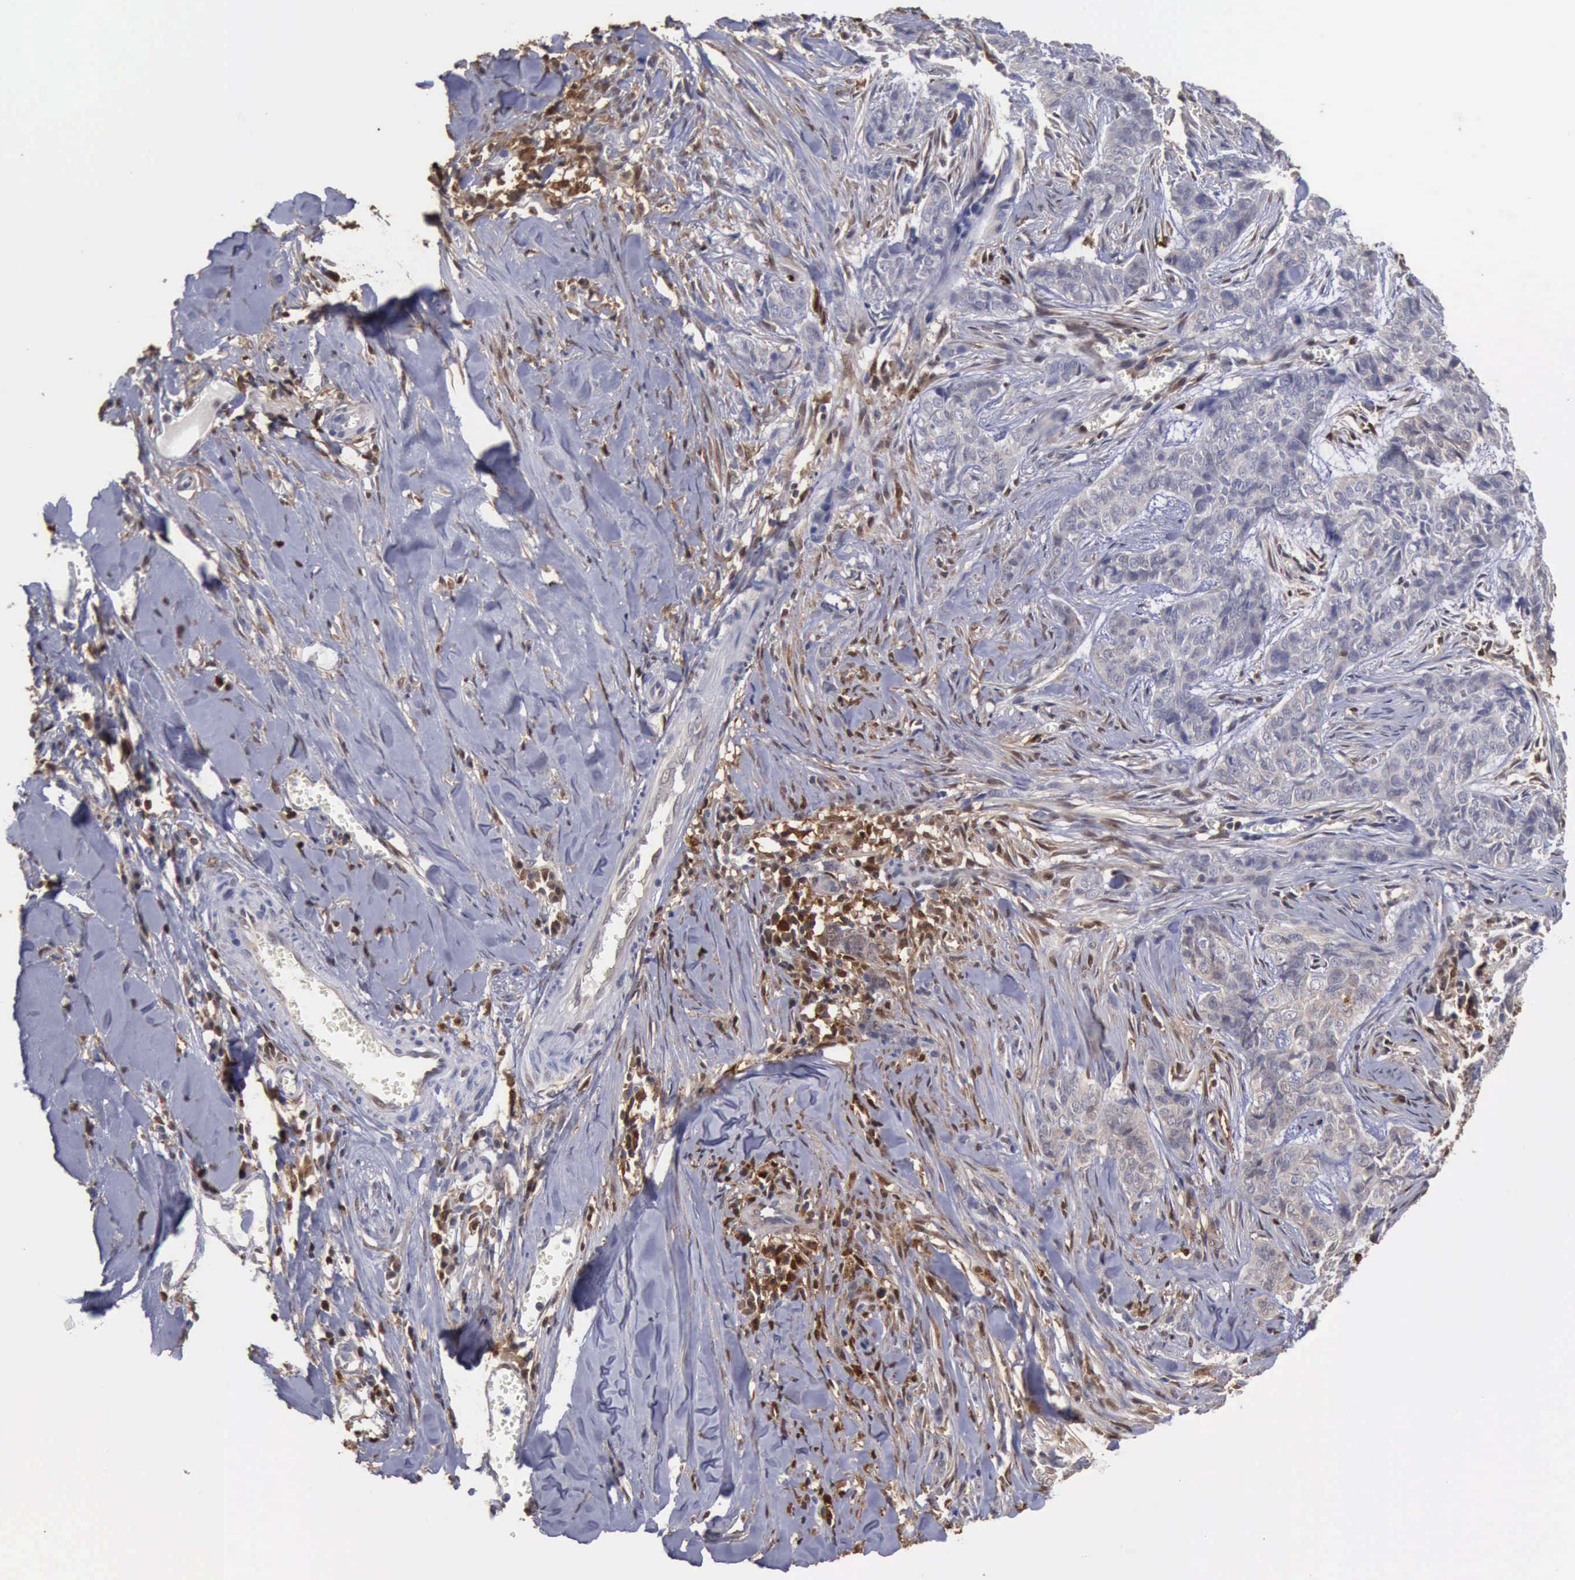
{"staining": {"intensity": "negative", "quantity": "none", "location": "none"}, "tissue": "skin cancer", "cell_type": "Tumor cells", "image_type": "cancer", "snomed": [{"axis": "morphology", "description": "Normal tissue, NOS"}, {"axis": "morphology", "description": "Basal cell carcinoma"}, {"axis": "topography", "description": "Skin"}], "caption": "A high-resolution photomicrograph shows immunohistochemistry staining of skin cancer, which shows no significant staining in tumor cells. (DAB (3,3'-diaminobenzidine) immunohistochemistry (IHC), high magnification).", "gene": "STAT1", "patient": {"sex": "female", "age": 65}}